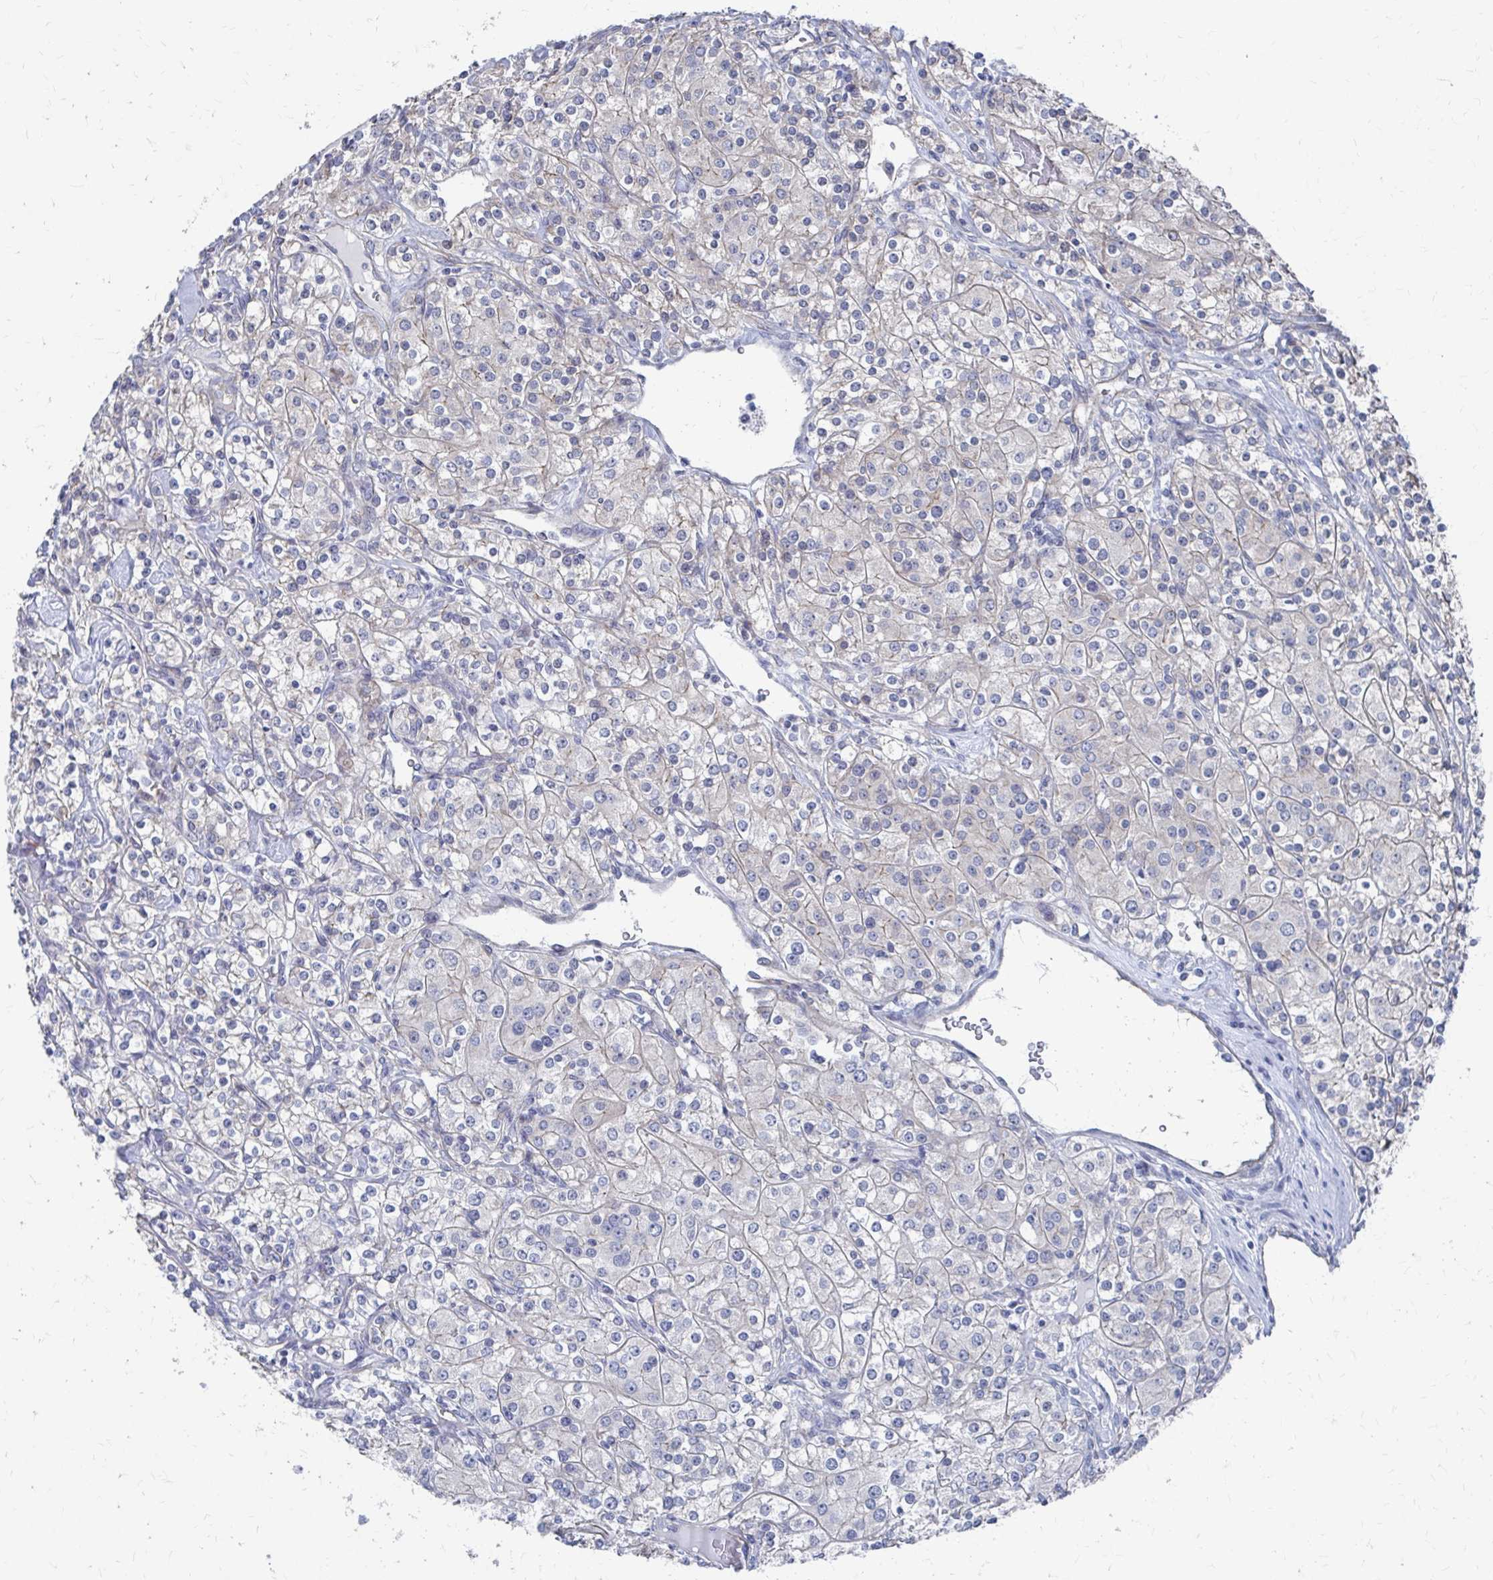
{"staining": {"intensity": "negative", "quantity": "none", "location": "none"}, "tissue": "renal cancer", "cell_type": "Tumor cells", "image_type": "cancer", "snomed": [{"axis": "morphology", "description": "Adenocarcinoma, NOS"}, {"axis": "topography", "description": "Kidney"}], "caption": "Tumor cells show no significant protein staining in adenocarcinoma (renal).", "gene": "PLEKHG7", "patient": {"sex": "male", "age": 77}}